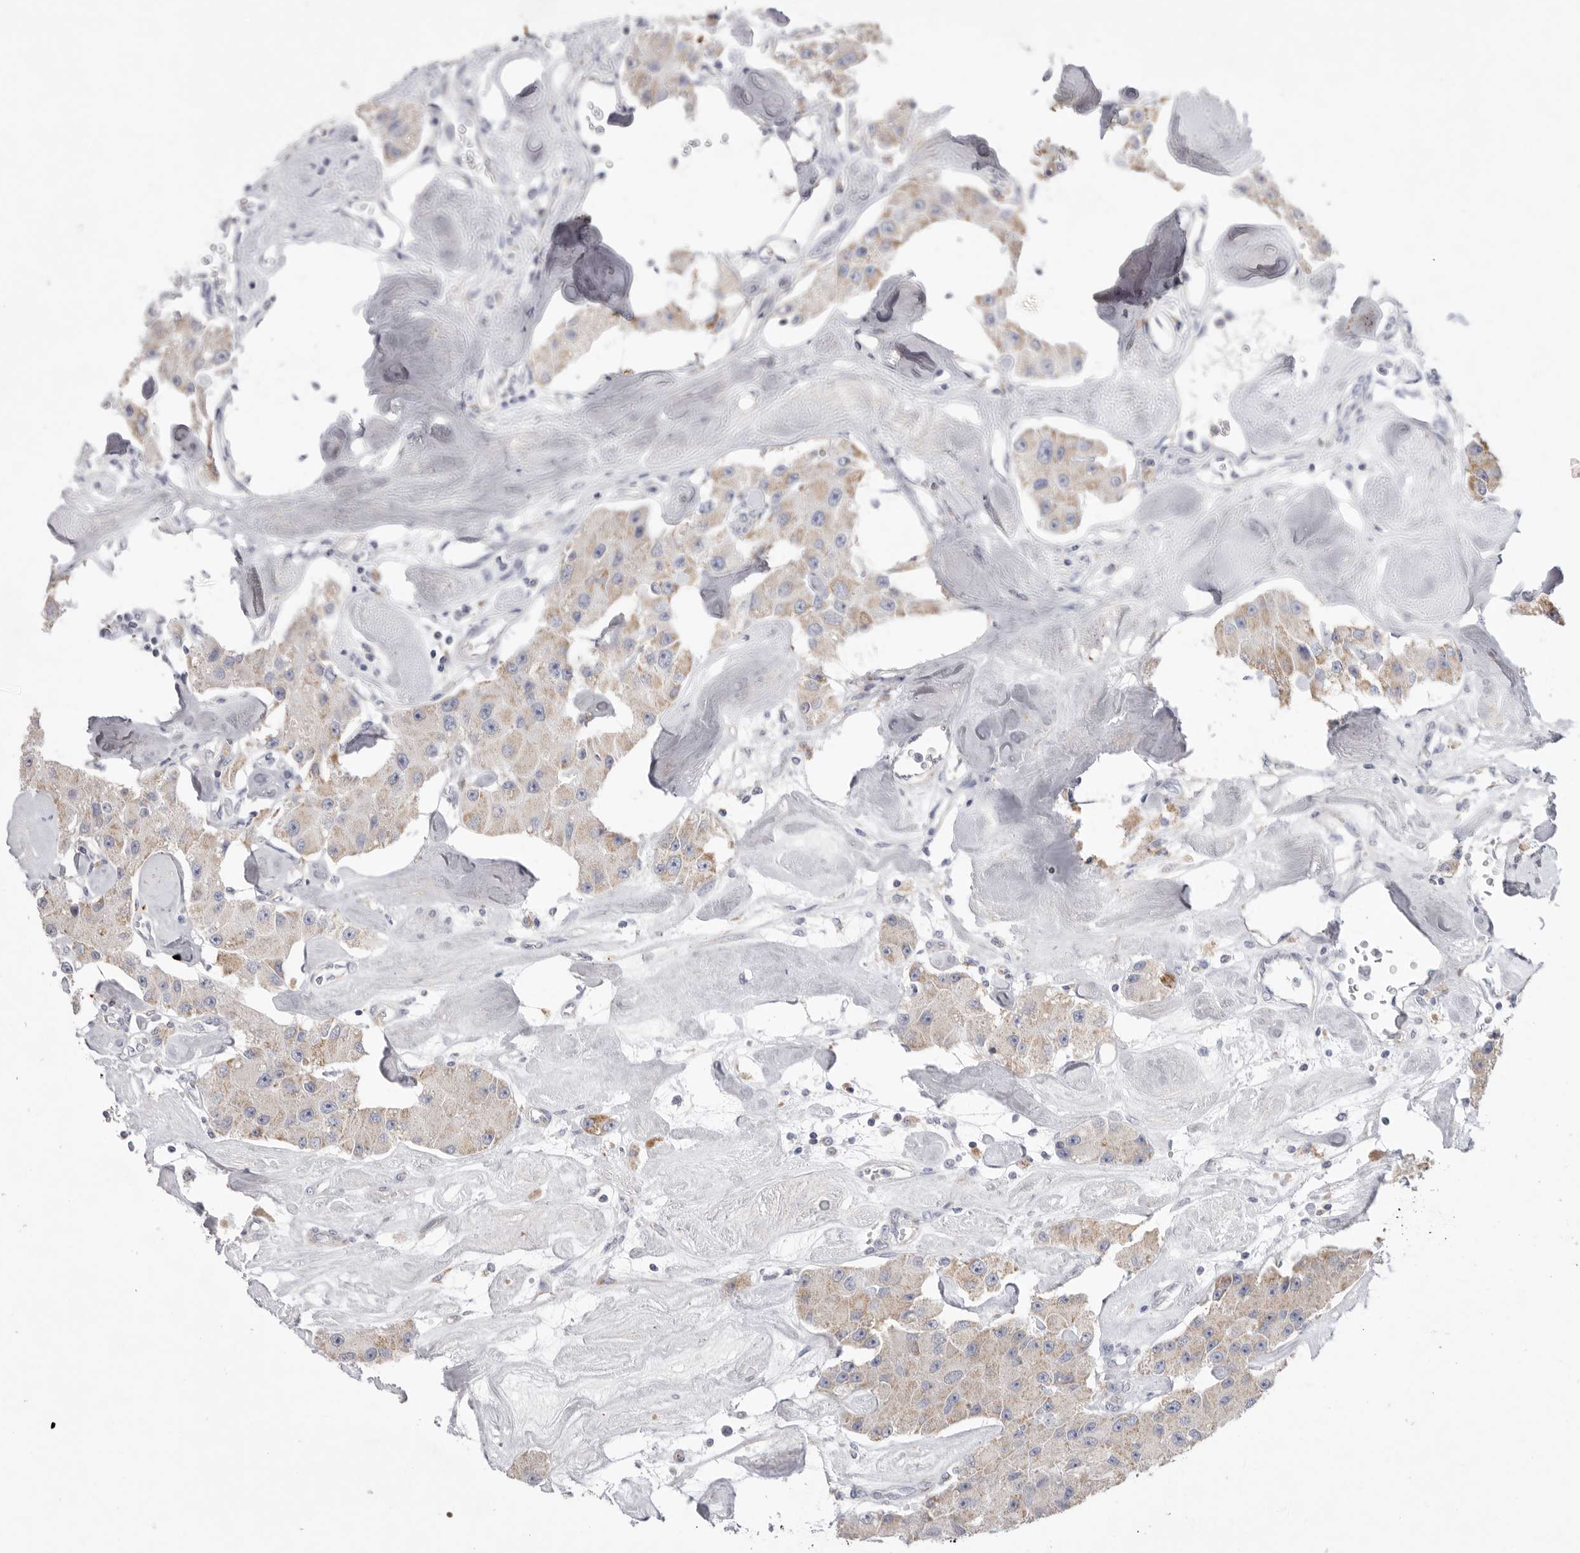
{"staining": {"intensity": "weak", "quantity": "25%-75%", "location": "cytoplasmic/membranous"}, "tissue": "carcinoid", "cell_type": "Tumor cells", "image_type": "cancer", "snomed": [{"axis": "morphology", "description": "Carcinoid, malignant, NOS"}, {"axis": "topography", "description": "Pancreas"}], "caption": "Malignant carcinoid tissue exhibits weak cytoplasmic/membranous expression in approximately 25%-75% of tumor cells The protein is stained brown, and the nuclei are stained in blue (DAB IHC with brightfield microscopy, high magnification).", "gene": "VDAC3", "patient": {"sex": "male", "age": 41}}